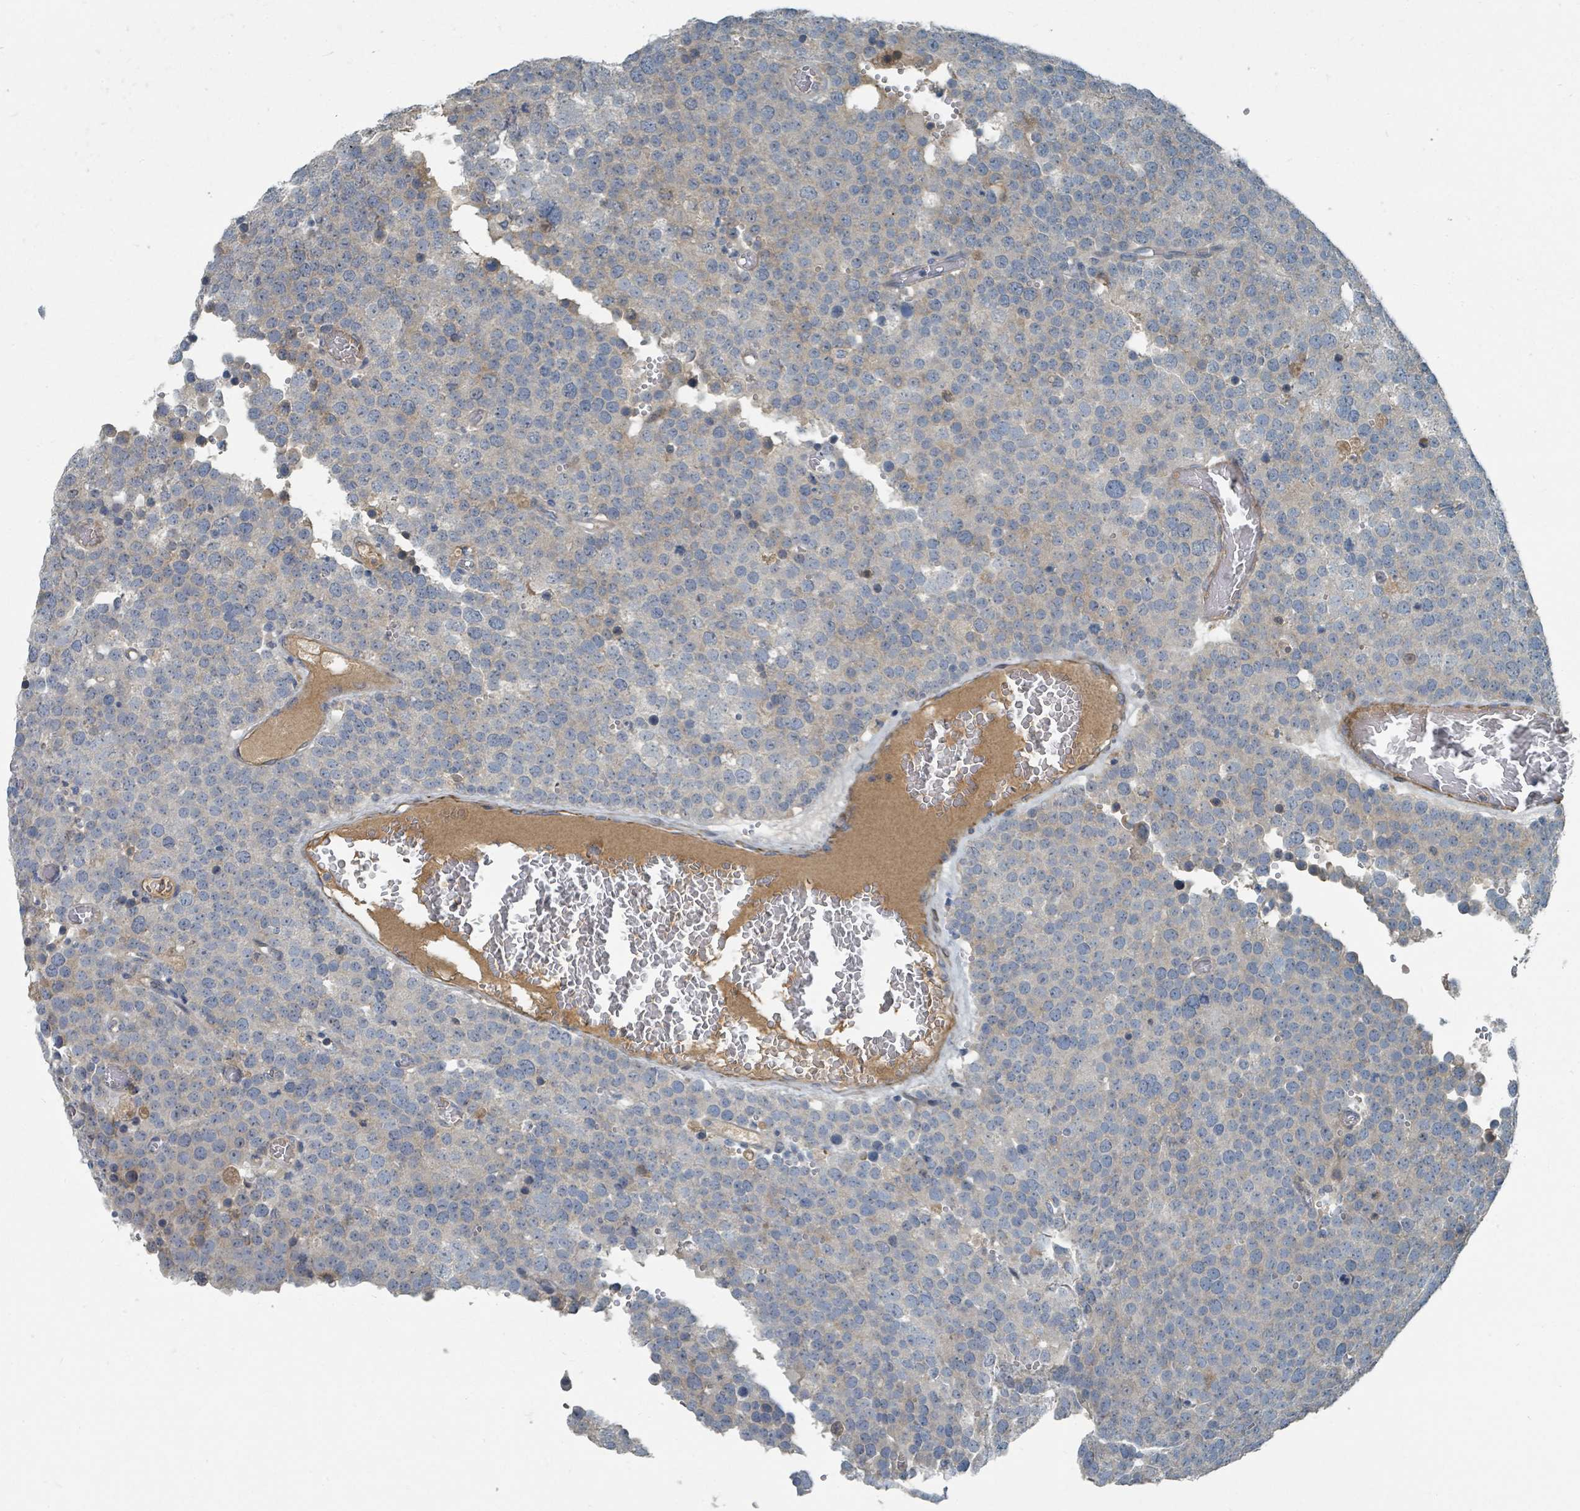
{"staining": {"intensity": "negative", "quantity": "none", "location": "none"}, "tissue": "testis cancer", "cell_type": "Tumor cells", "image_type": "cancer", "snomed": [{"axis": "morphology", "description": "Normal tissue, NOS"}, {"axis": "morphology", "description": "Seminoma, NOS"}, {"axis": "topography", "description": "Testis"}], "caption": "A high-resolution image shows immunohistochemistry (IHC) staining of testis cancer, which demonstrates no significant expression in tumor cells. Brightfield microscopy of immunohistochemistry stained with DAB (3,3'-diaminobenzidine) (brown) and hematoxylin (blue), captured at high magnification.", "gene": "SLC44A5", "patient": {"sex": "male", "age": 71}}